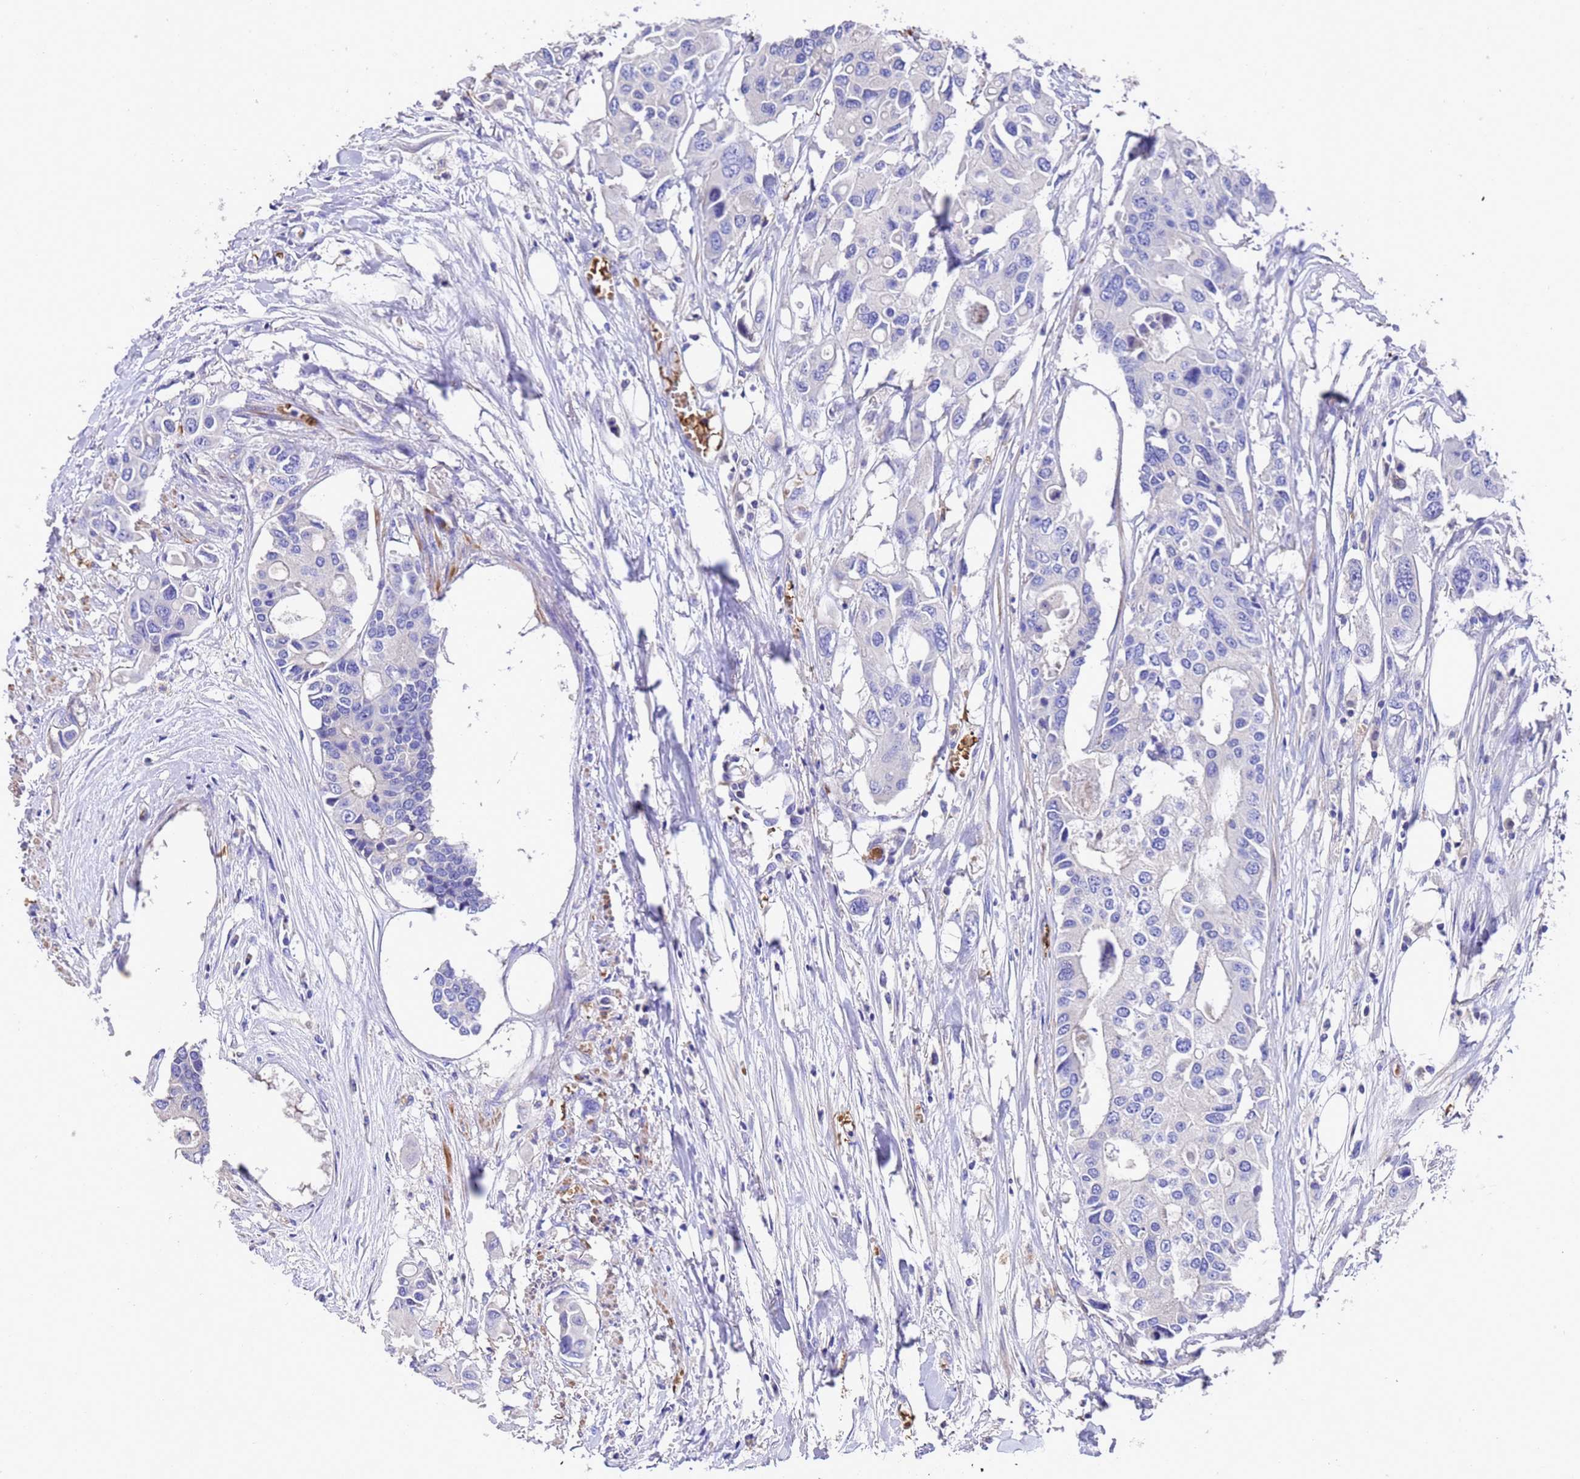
{"staining": {"intensity": "negative", "quantity": "none", "location": "none"}, "tissue": "colorectal cancer", "cell_type": "Tumor cells", "image_type": "cancer", "snomed": [{"axis": "morphology", "description": "Adenocarcinoma, NOS"}, {"axis": "topography", "description": "Colon"}], "caption": "IHC of human adenocarcinoma (colorectal) displays no staining in tumor cells. Brightfield microscopy of immunohistochemistry stained with DAB (brown) and hematoxylin (blue), captured at high magnification.", "gene": "ELP6", "patient": {"sex": "male", "age": 77}}